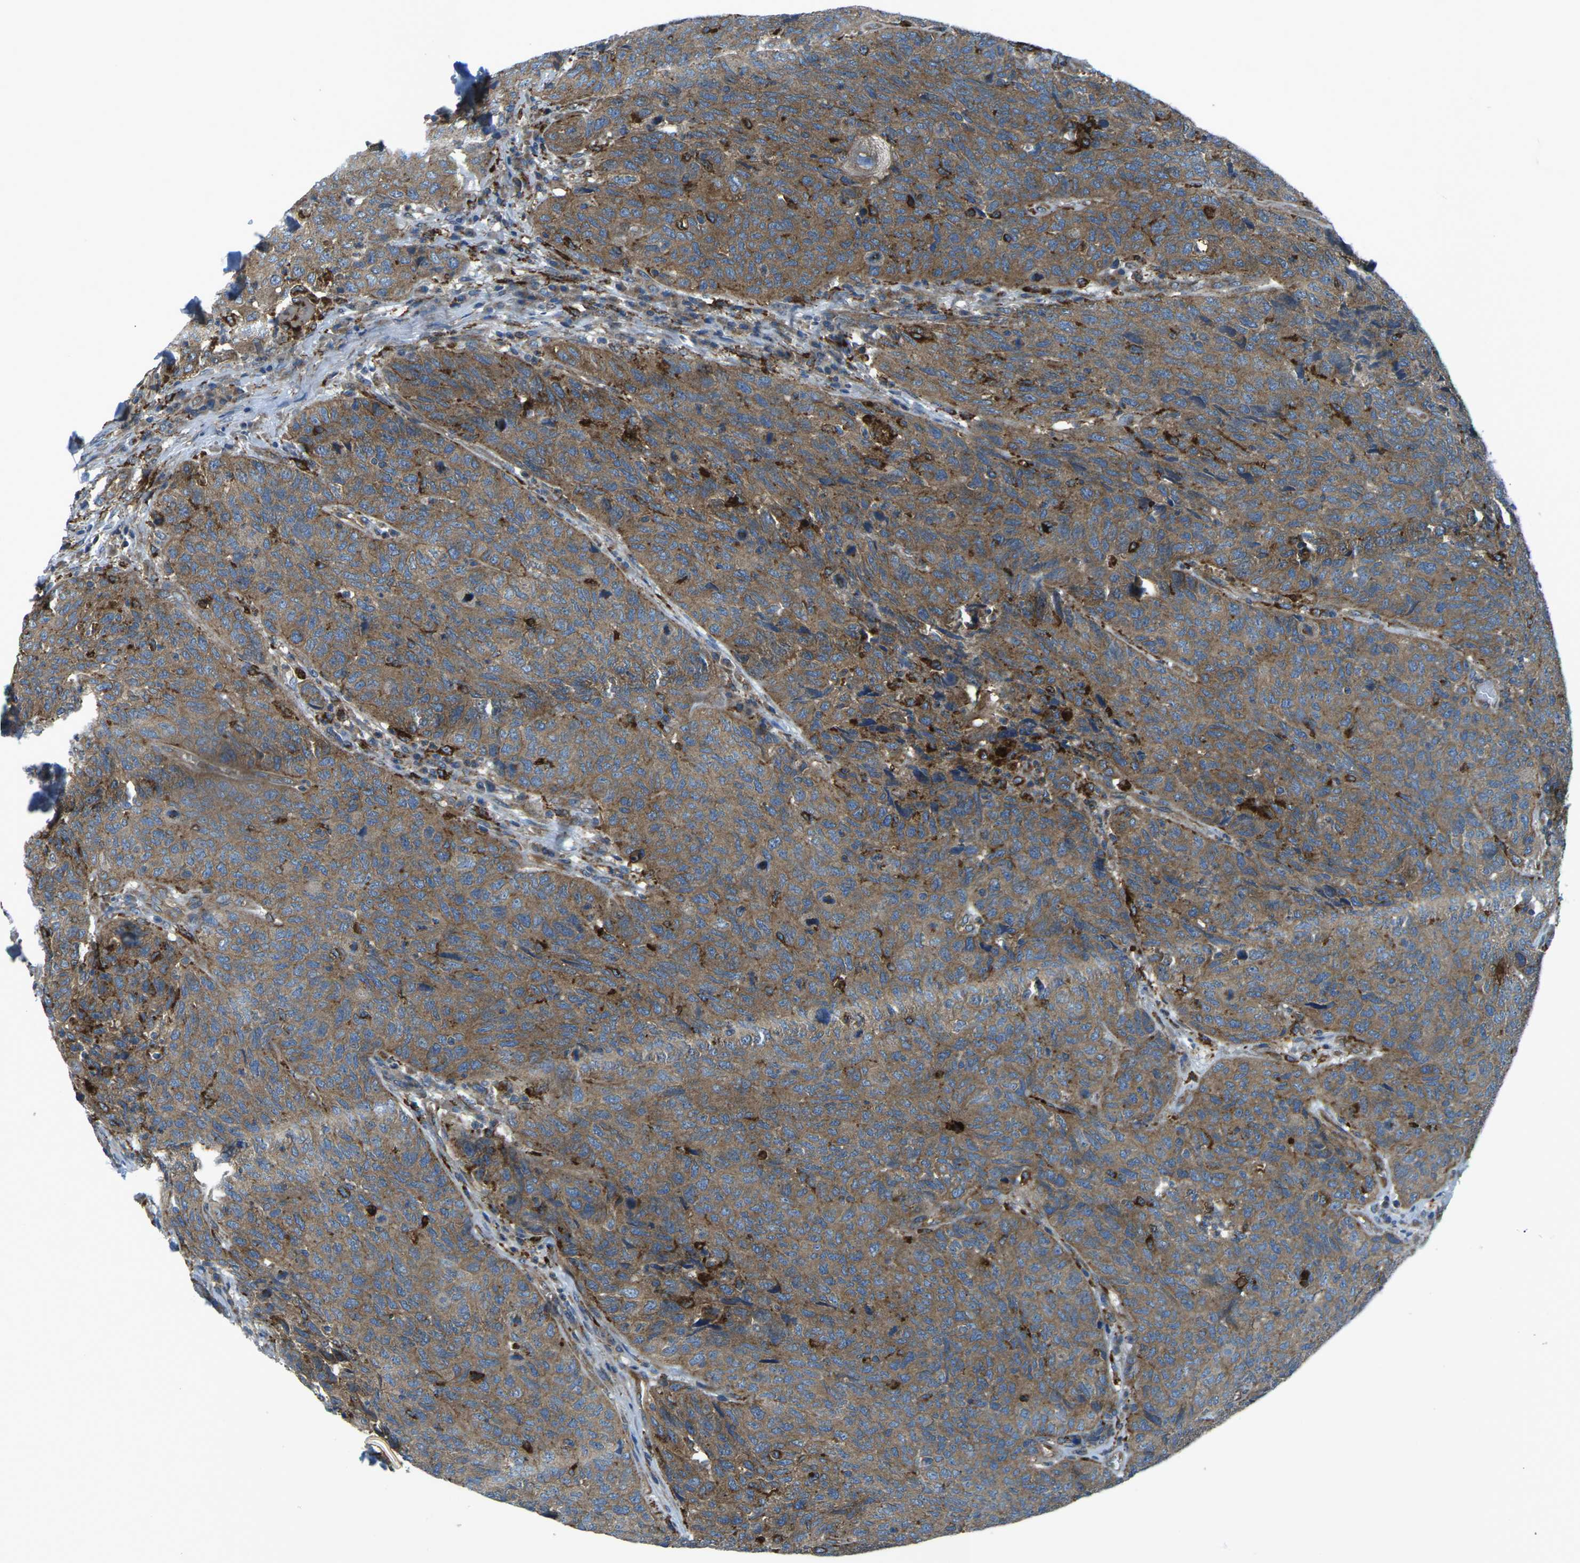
{"staining": {"intensity": "moderate", "quantity": ">75%", "location": "cytoplasmic/membranous"}, "tissue": "head and neck cancer", "cell_type": "Tumor cells", "image_type": "cancer", "snomed": [{"axis": "morphology", "description": "Squamous cell carcinoma, NOS"}, {"axis": "topography", "description": "Head-Neck"}], "caption": "Immunohistochemical staining of head and neck cancer (squamous cell carcinoma) demonstrates medium levels of moderate cytoplasmic/membranous protein positivity in approximately >75% of tumor cells.", "gene": "CDK17", "patient": {"sex": "male", "age": 66}}